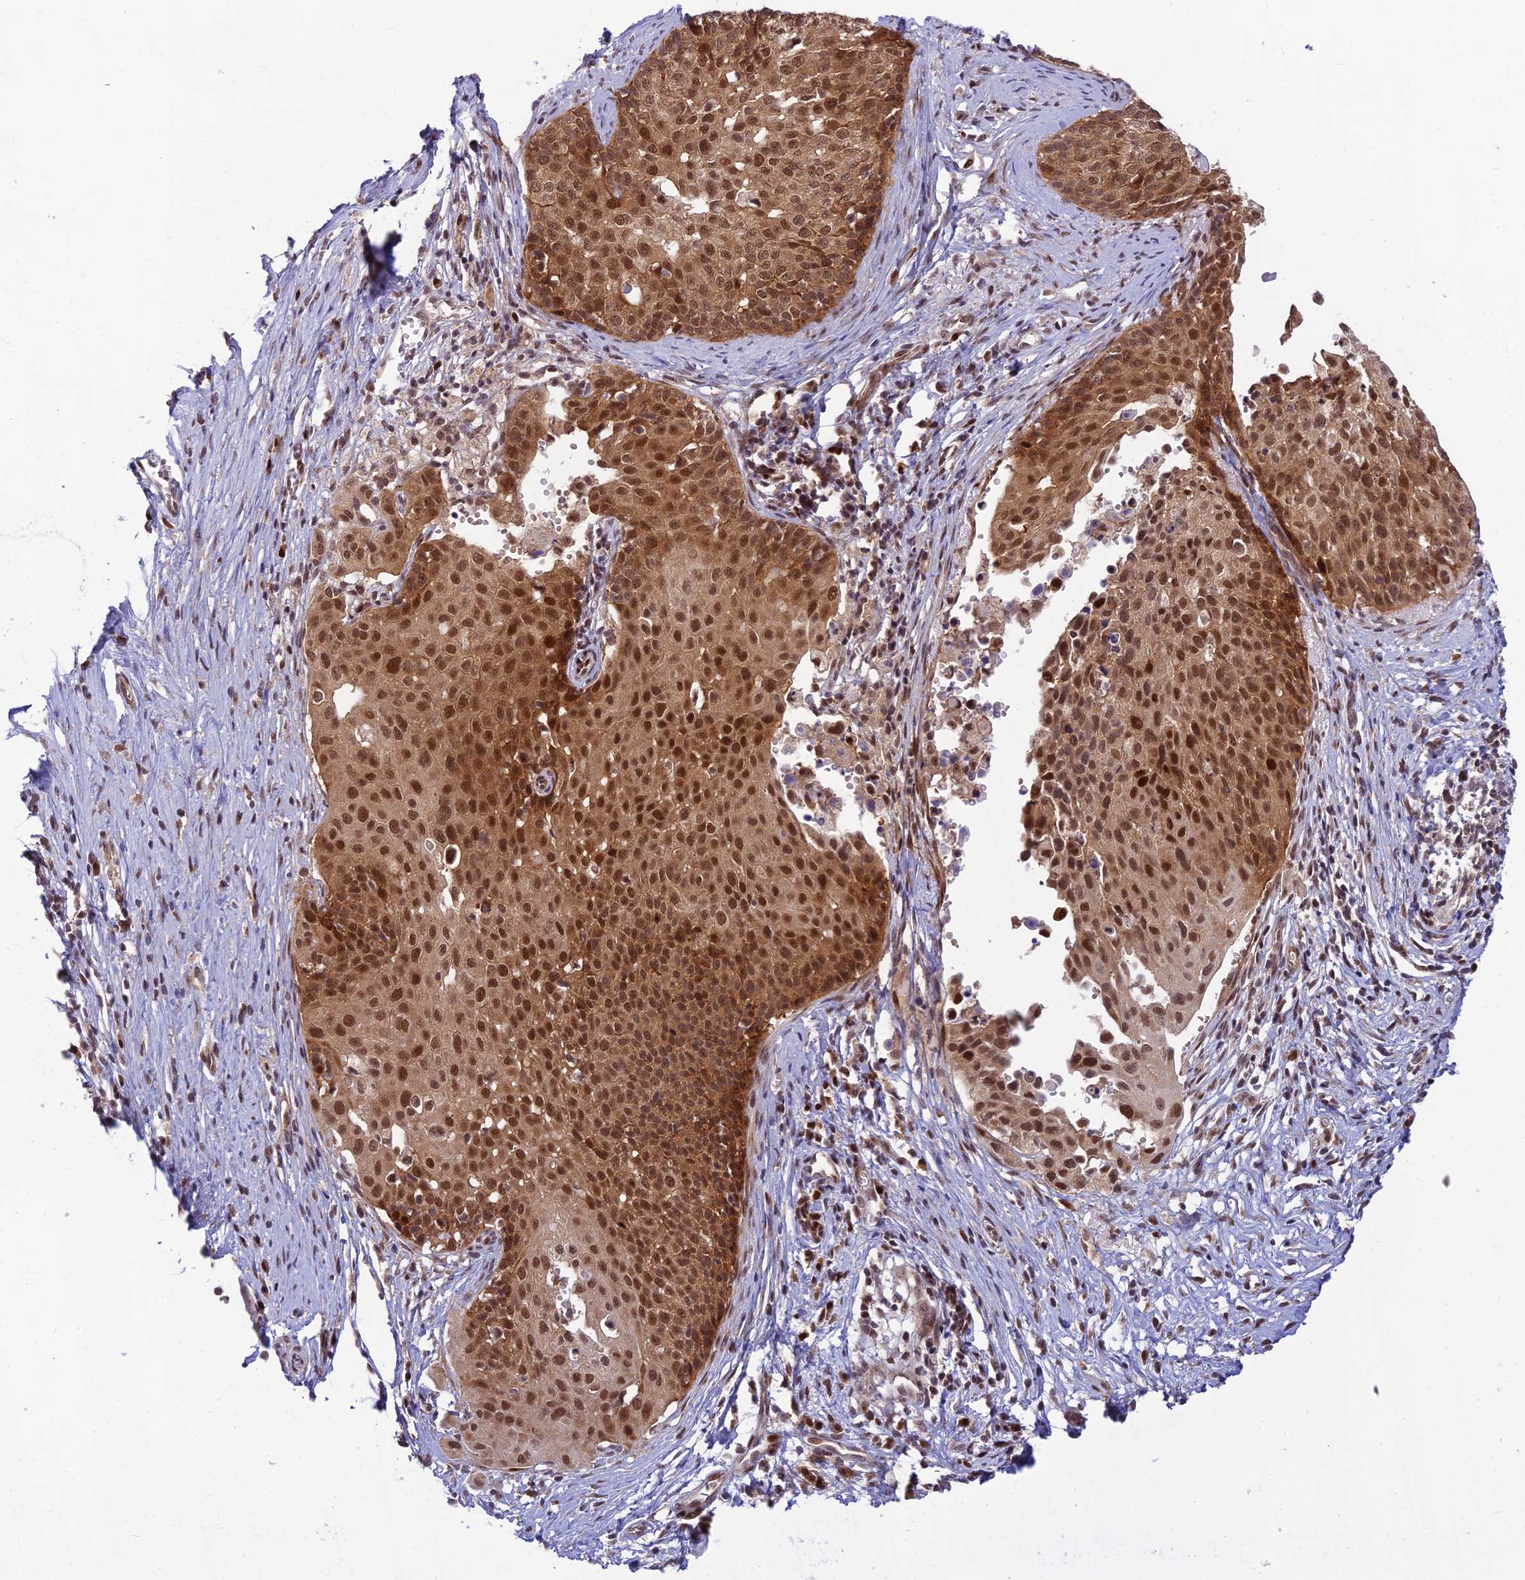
{"staining": {"intensity": "moderate", "quantity": ">75%", "location": "cytoplasmic/membranous,nuclear"}, "tissue": "cervical cancer", "cell_type": "Tumor cells", "image_type": "cancer", "snomed": [{"axis": "morphology", "description": "Squamous cell carcinoma, NOS"}, {"axis": "topography", "description": "Cervix"}], "caption": "Human squamous cell carcinoma (cervical) stained with a brown dye reveals moderate cytoplasmic/membranous and nuclear positive expression in approximately >75% of tumor cells.", "gene": "ASPDH", "patient": {"sex": "female", "age": 44}}